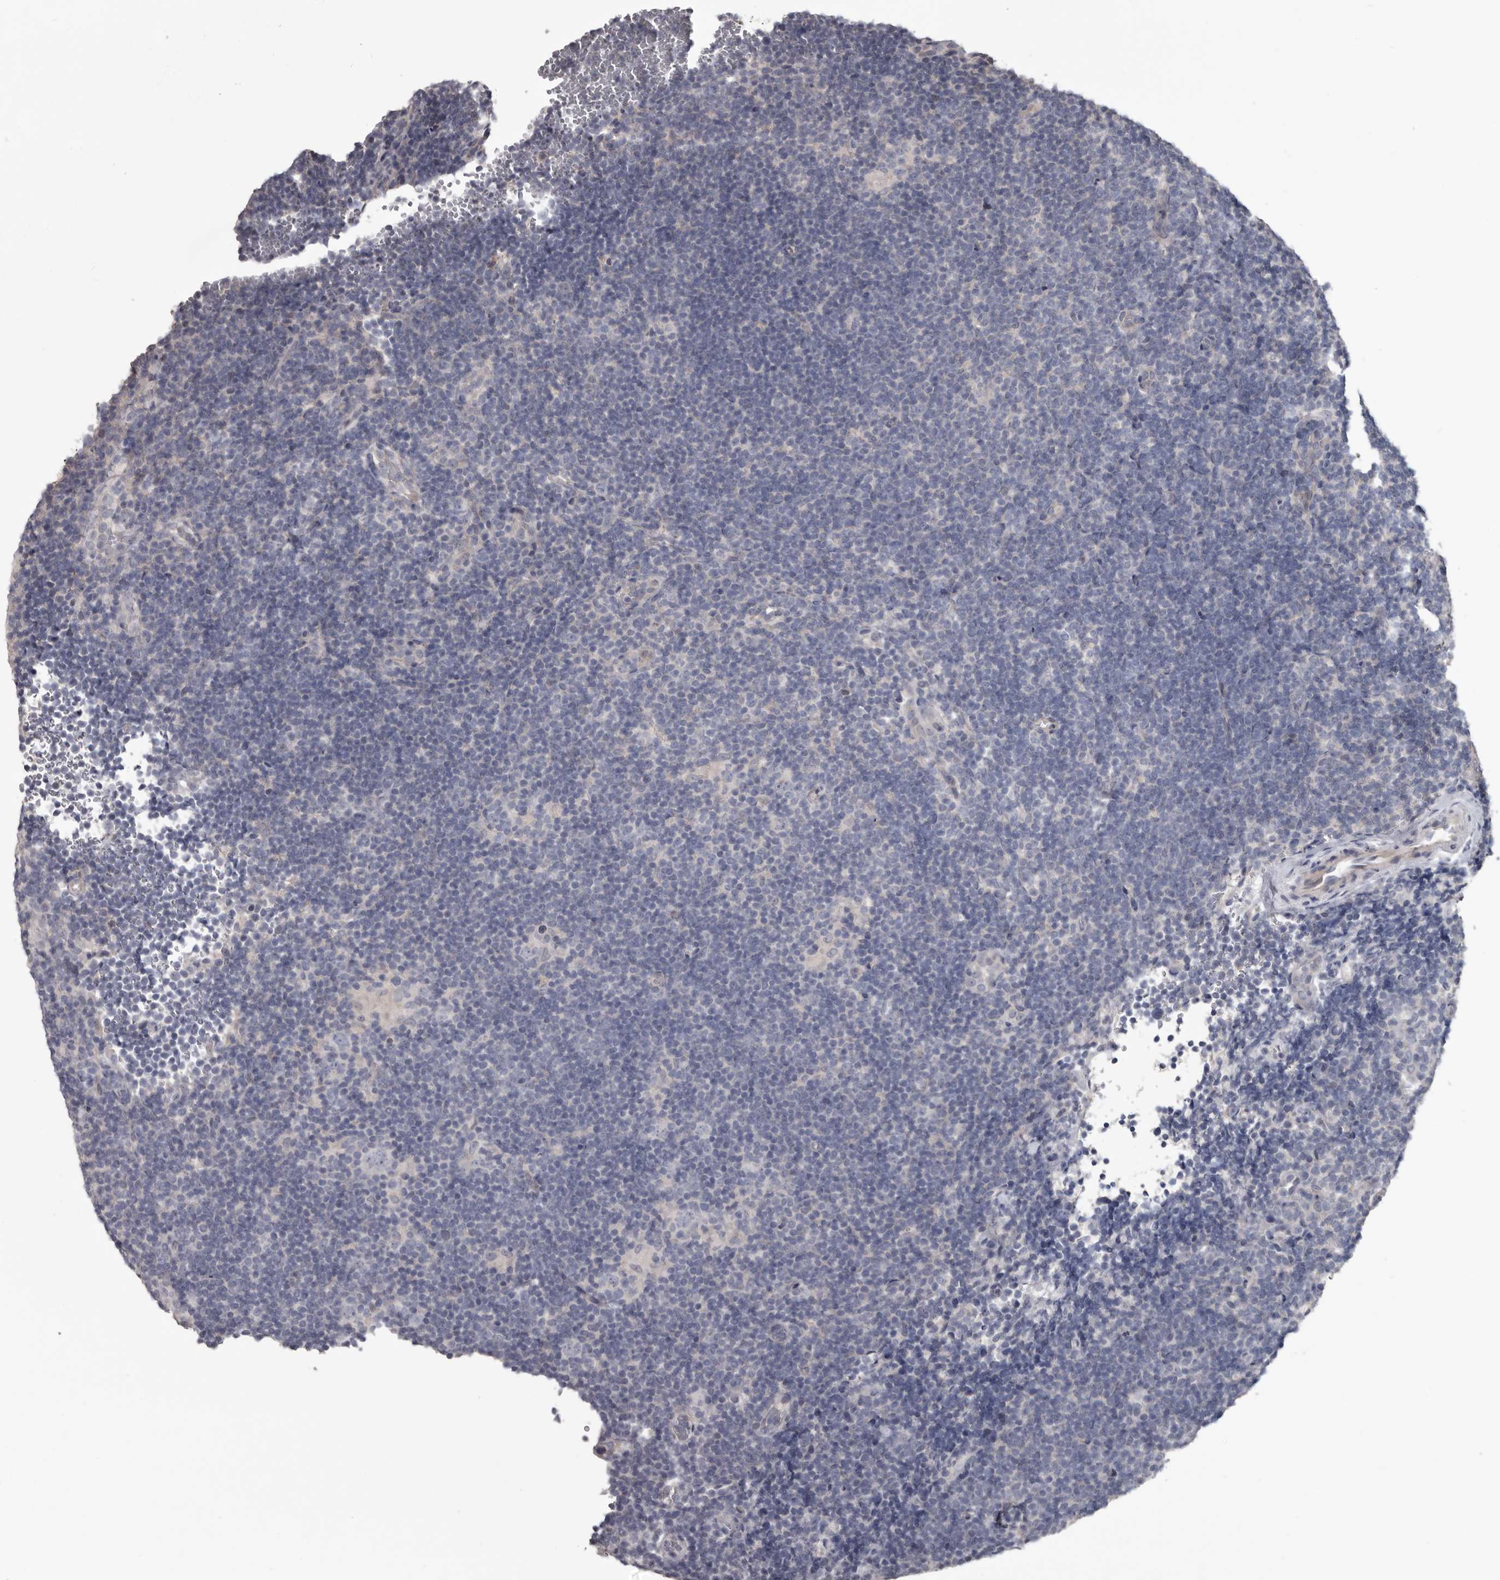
{"staining": {"intensity": "negative", "quantity": "none", "location": "none"}, "tissue": "lymphoma", "cell_type": "Tumor cells", "image_type": "cancer", "snomed": [{"axis": "morphology", "description": "Hodgkin's disease, NOS"}, {"axis": "topography", "description": "Lymph node"}], "caption": "A photomicrograph of lymphoma stained for a protein displays no brown staining in tumor cells.", "gene": "LPAR6", "patient": {"sex": "female", "age": 57}}